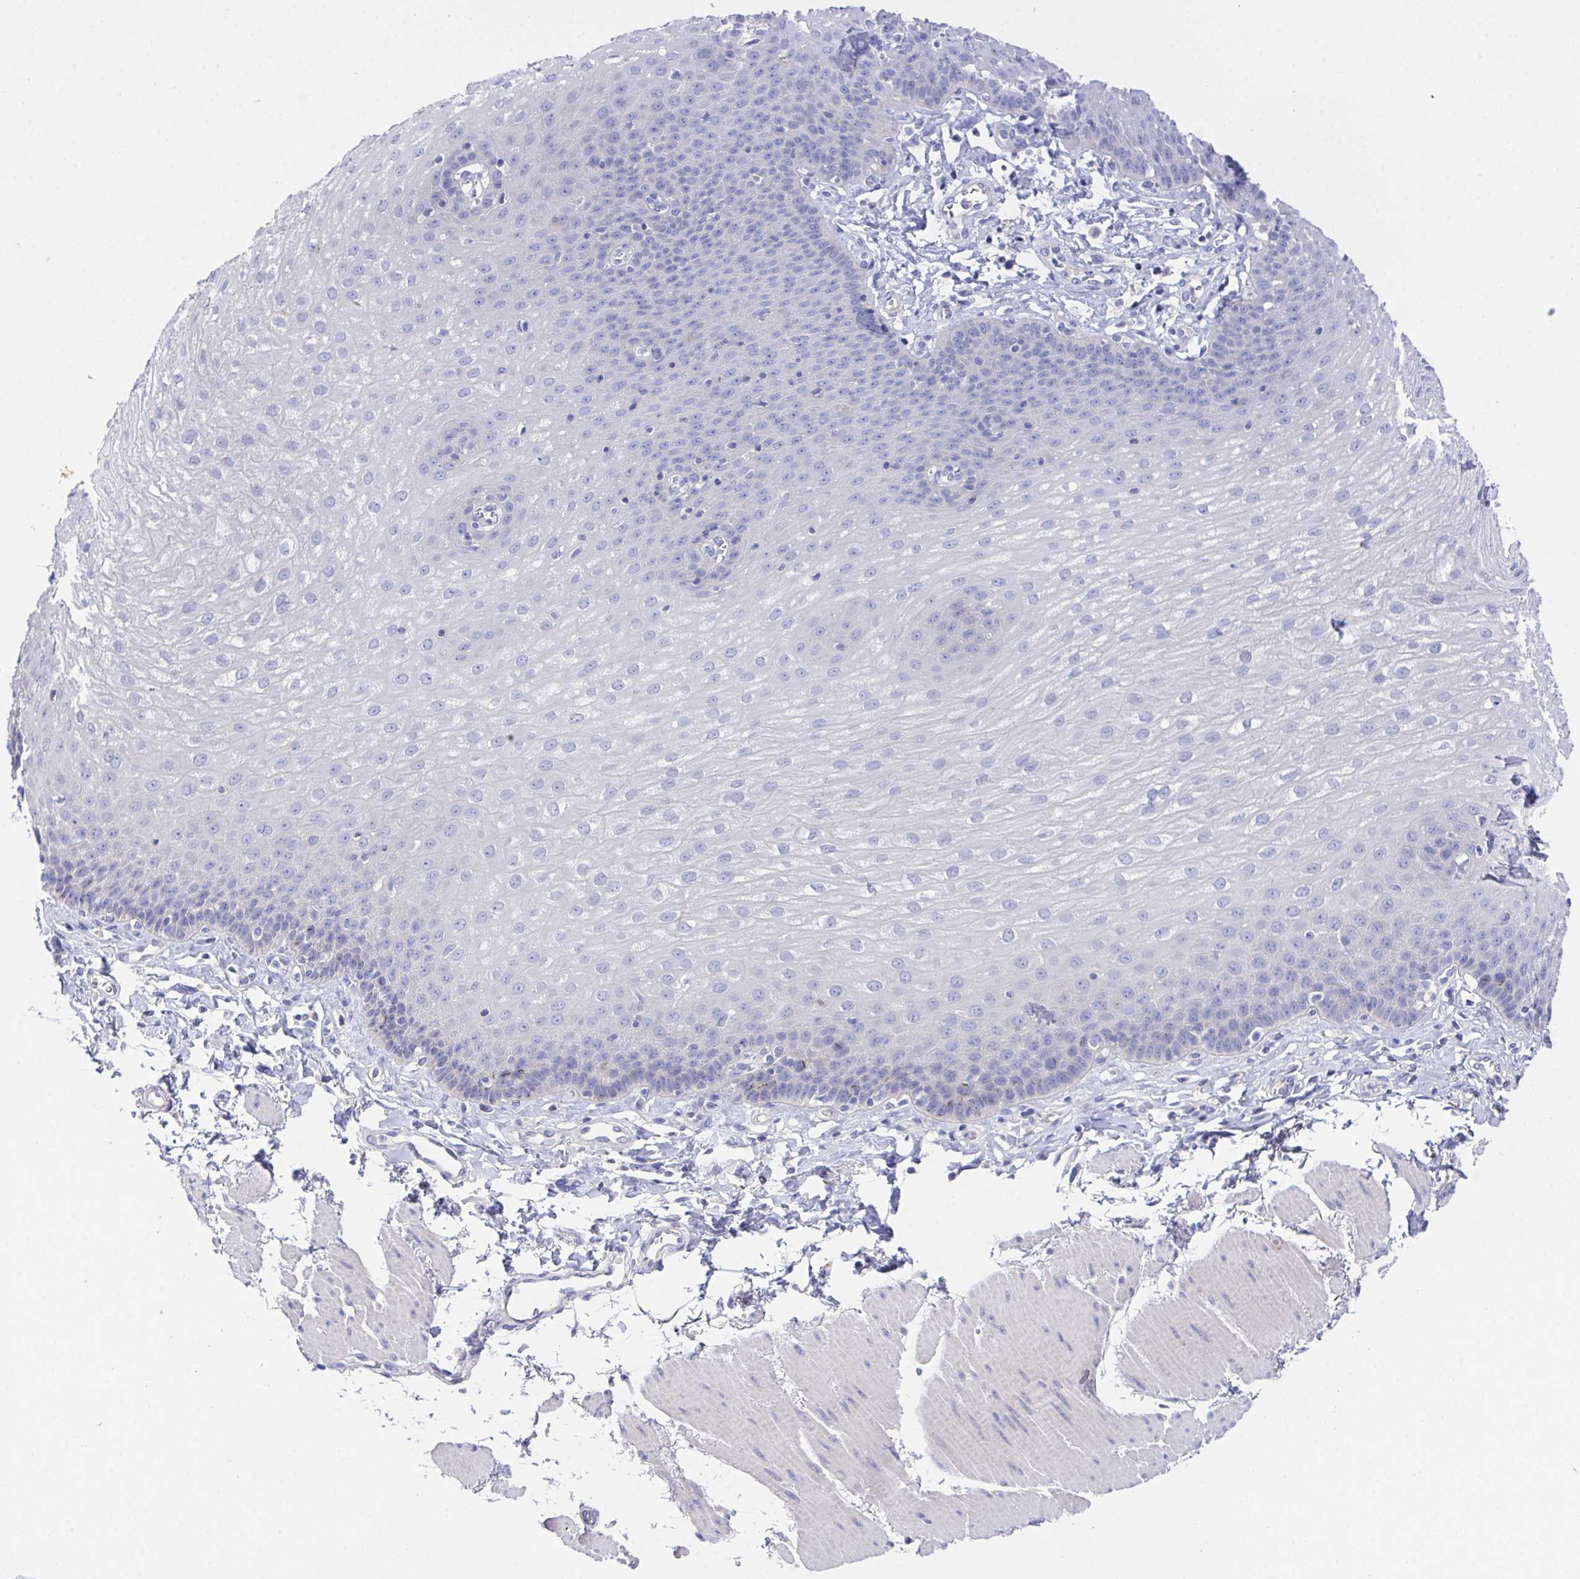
{"staining": {"intensity": "negative", "quantity": "none", "location": "none"}, "tissue": "esophagus", "cell_type": "Squamous epithelial cells", "image_type": "normal", "snomed": [{"axis": "morphology", "description": "Normal tissue, NOS"}, {"axis": "topography", "description": "Esophagus"}], "caption": "High magnification brightfield microscopy of benign esophagus stained with DAB (3,3'-diaminobenzidine) (brown) and counterstained with hematoxylin (blue): squamous epithelial cells show no significant staining. The staining is performed using DAB brown chromogen with nuclei counter-stained in using hematoxylin.", "gene": "PRG3", "patient": {"sex": "female", "age": 81}}